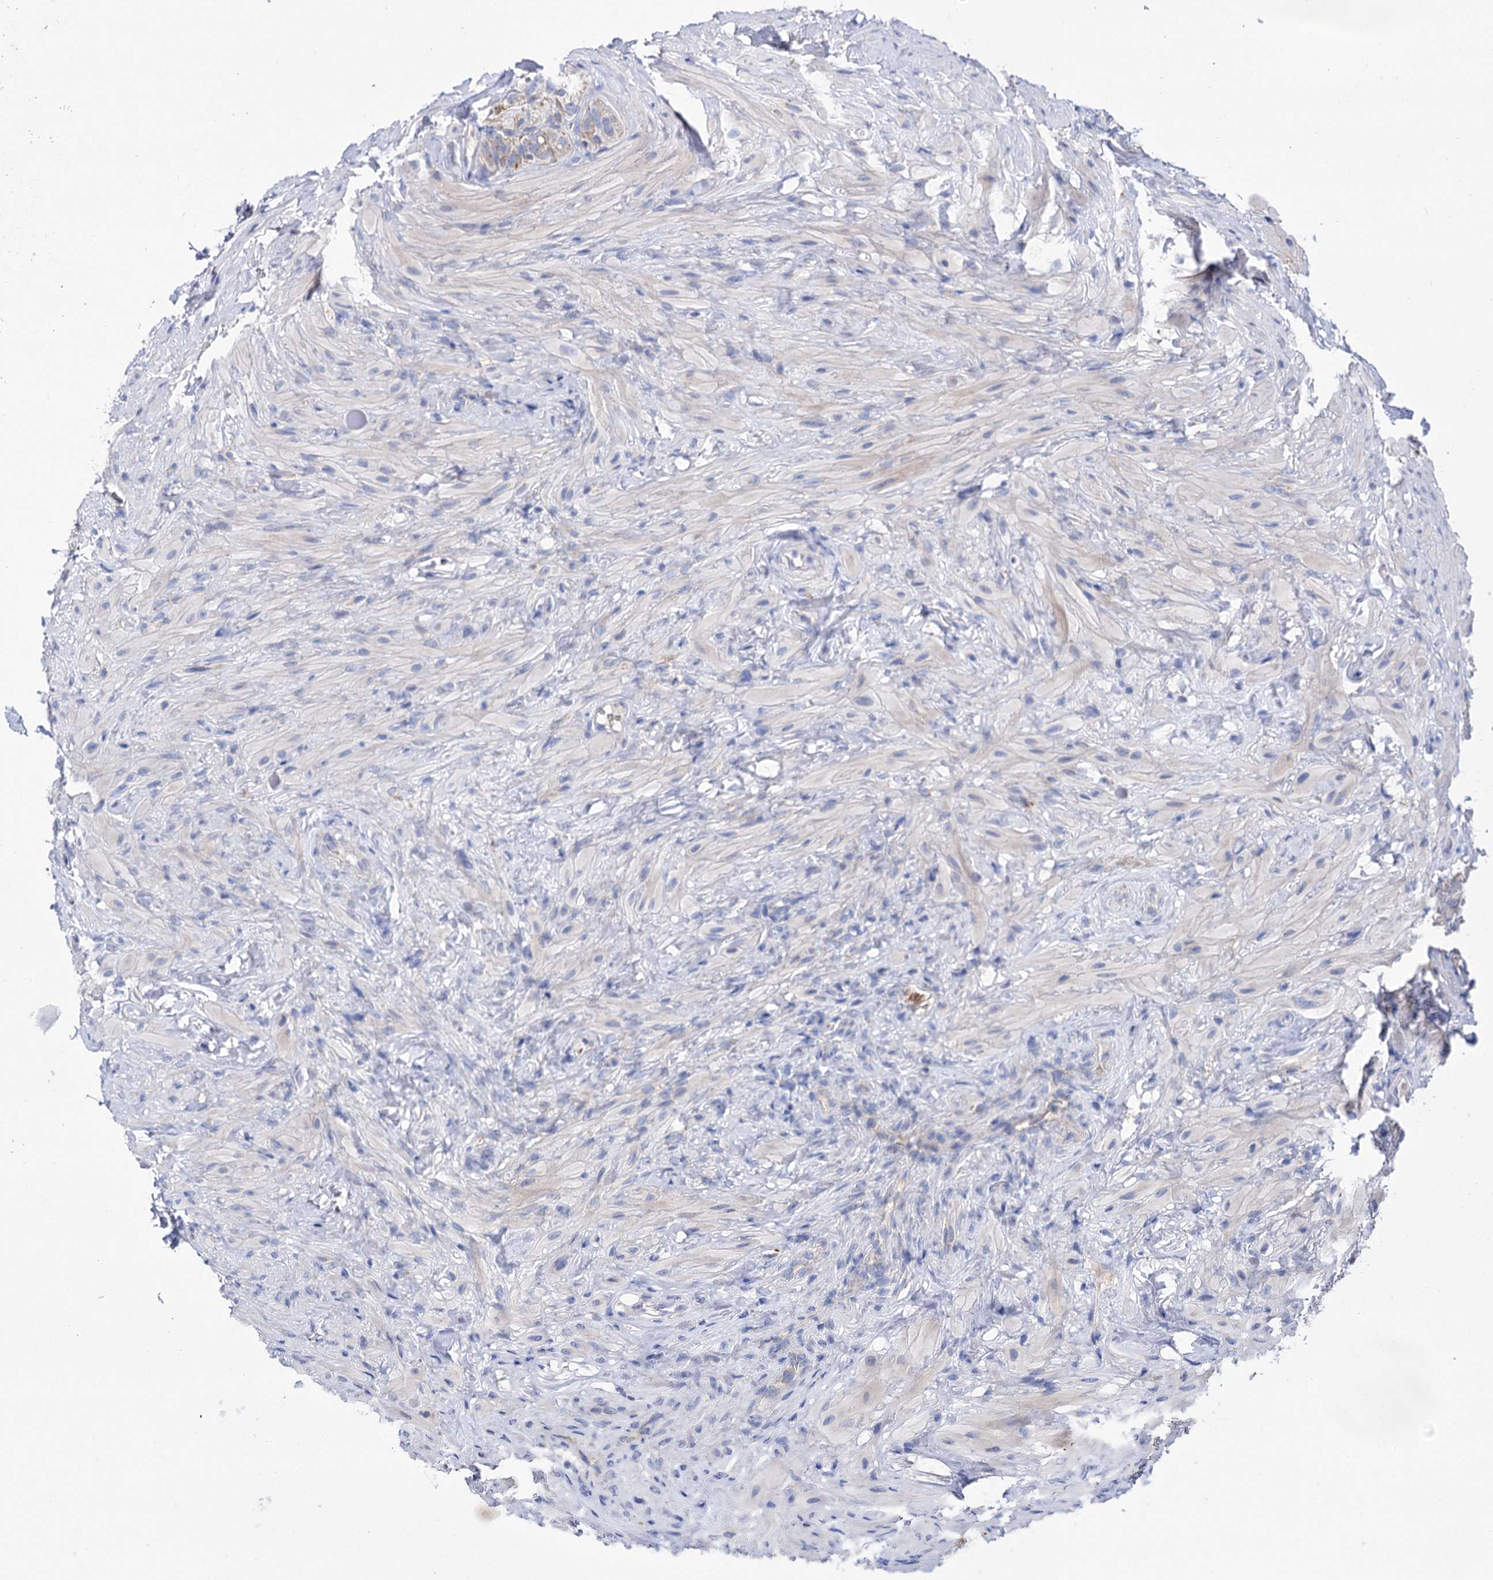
{"staining": {"intensity": "moderate", "quantity": "<25%", "location": "cytoplasmic/membranous"}, "tissue": "seminal vesicle", "cell_type": "Glandular cells", "image_type": "normal", "snomed": [{"axis": "morphology", "description": "Normal tissue, NOS"}, {"axis": "topography", "description": "Seminal veicle"}], "caption": "Immunohistochemical staining of unremarkable seminal vesicle demonstrates <25% levels of moderate cytoplasmic/membranous protein positivity in approximately <25% of glandular cells. (DAB = brown stain, brightfield microscopy at high magnification).", "gene": "YARS2", "patient": {"sex": "male", "age": 60}}